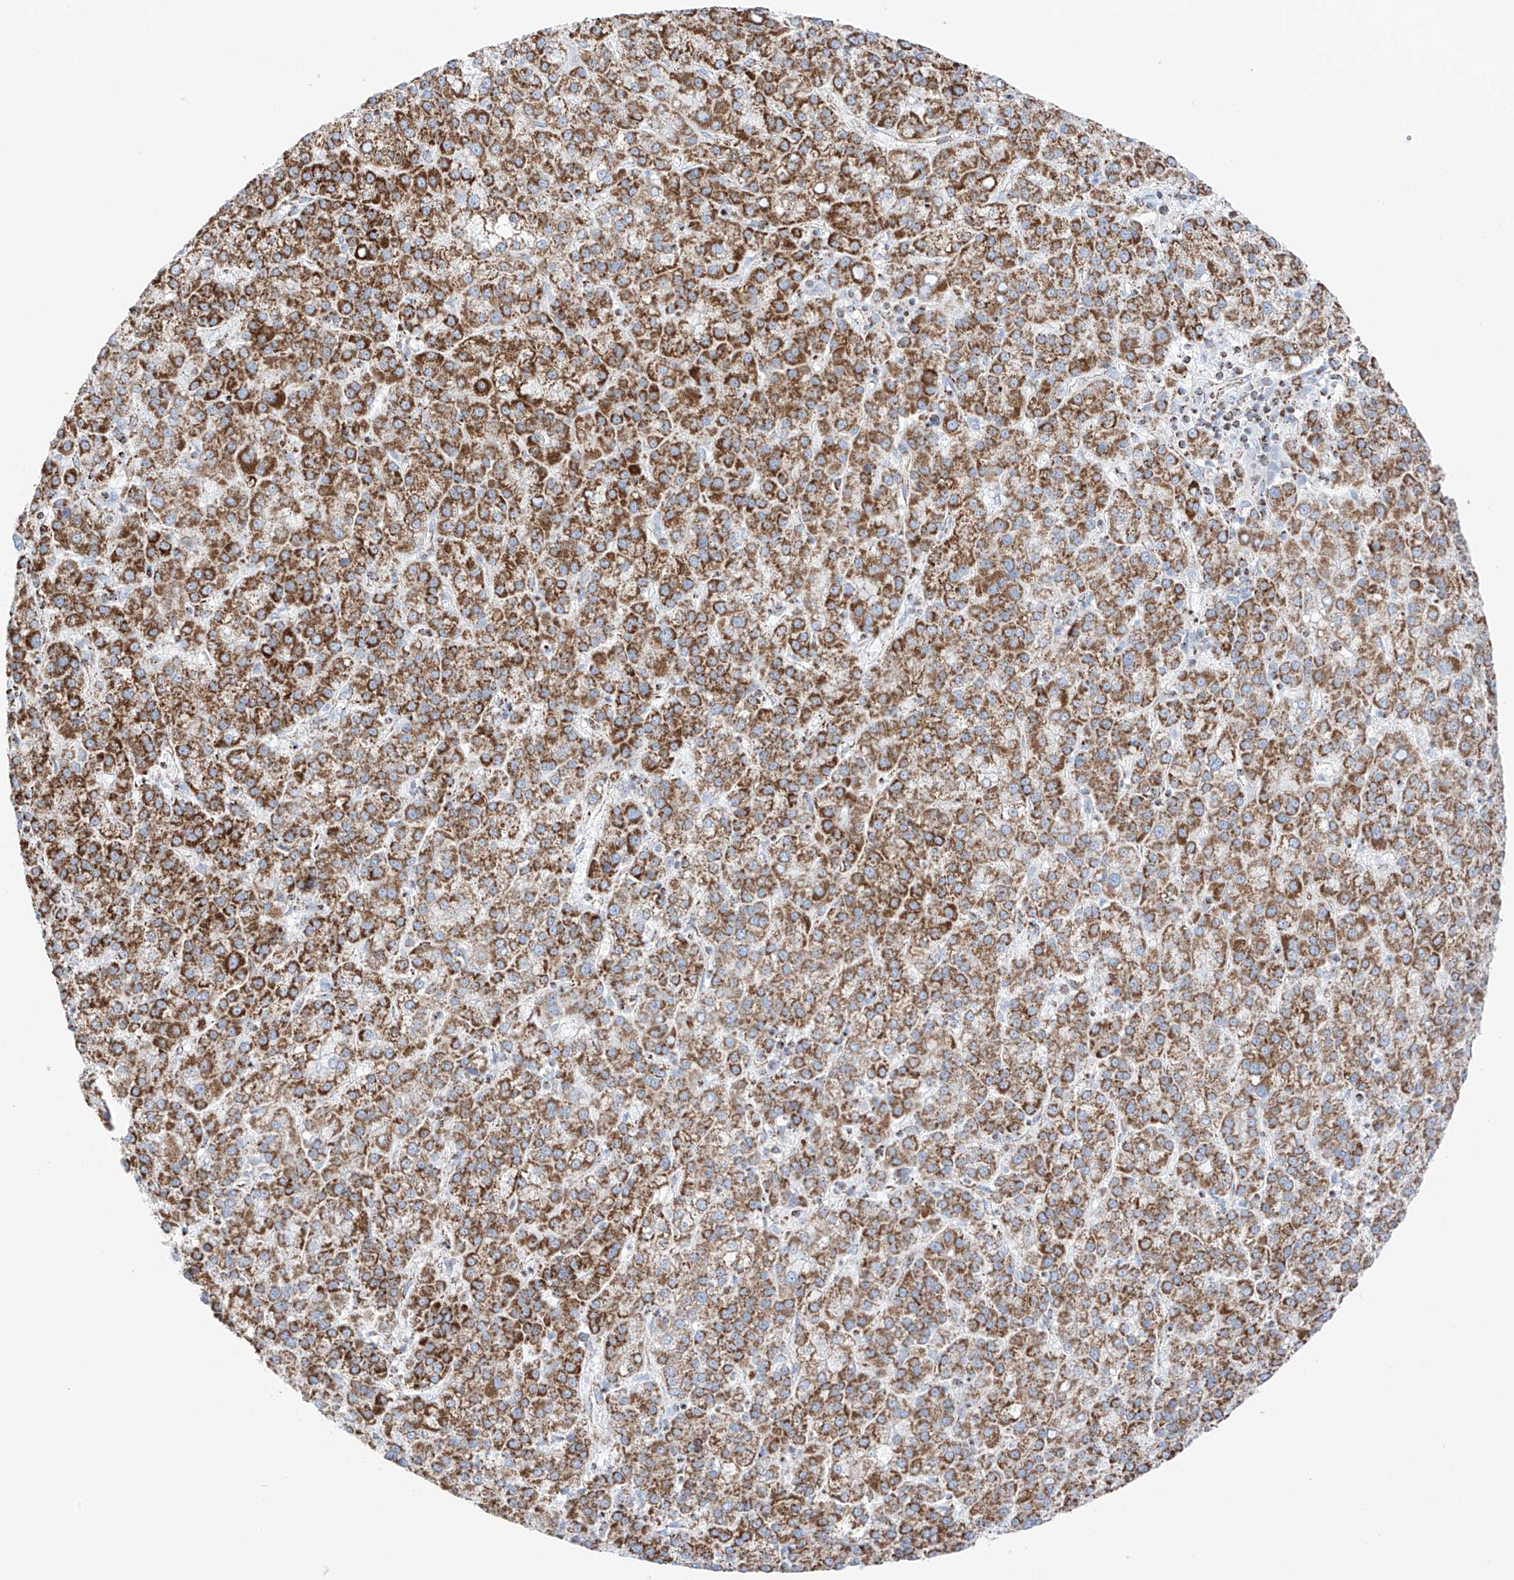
{"staining": {"intensity": "strong", "quantity": ">75%", "location": "cytoplasmic/membranous"}, "tissue": "liver cancer", "cell_type": "Tumor cells", "image_type": "cancer", "snomed": [{"axis": "morphology", "description": "Carcinoma, Hepatocellular, NOS"}, {"axis": "topography", "description": "Liver"}], "caption": "Immunohistochemical staining of human liver hepatocellular carcinoma exhibits strong cytoplasmic/membranous protein expression in about >75% of tumor cells. (IHC, brightfield microscopy, high magnification).", "gene": "XKR3", "patient": {"sex": "female", "age": 58}}